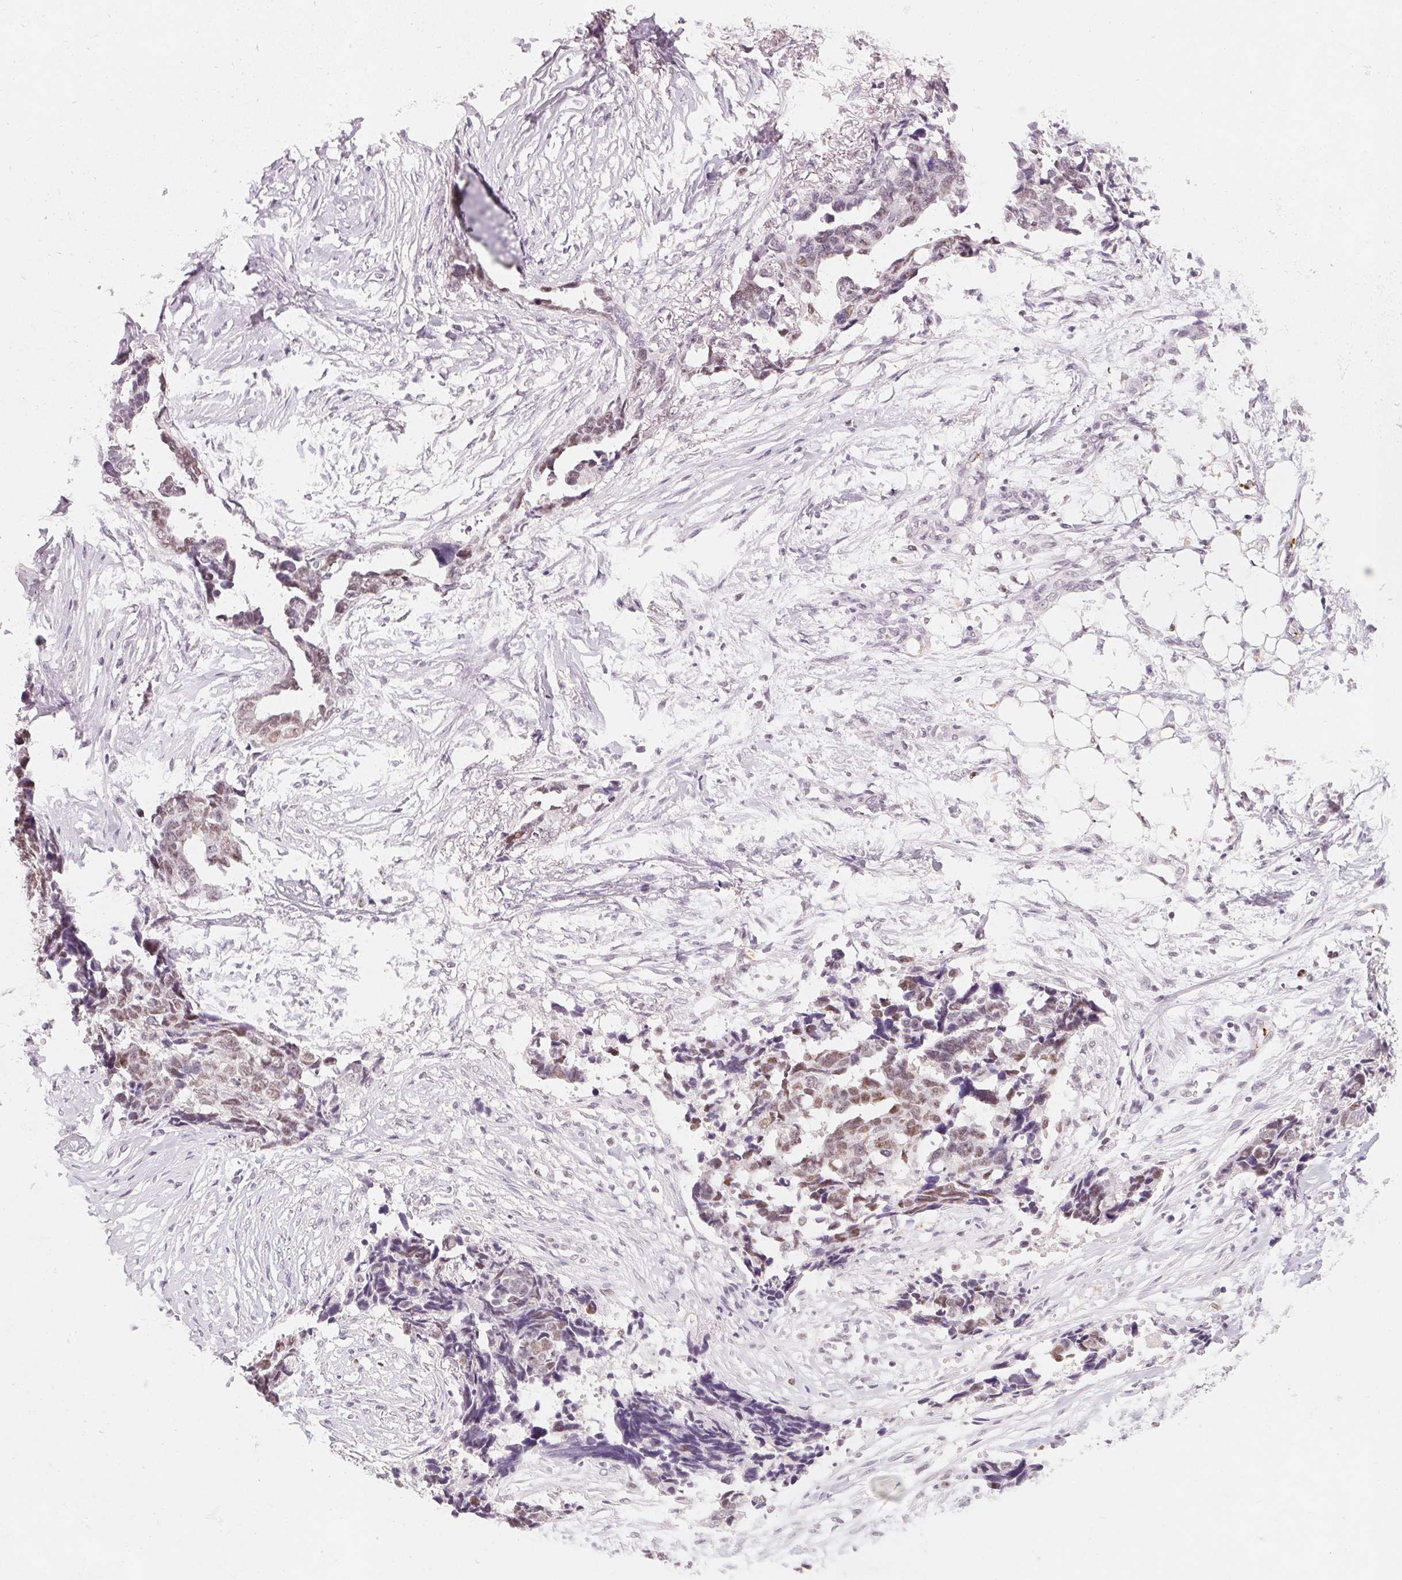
{"staining": {"intensity": "weak", "quantity": "25%-75%", "location": "nuclear"}, "tissue": "ovarian cancer", "cell_type": "Tumor cells", "image_type": "cancer", "snomed": [{"axis": "morphology", "description": "Cystadenocarcinoma, serous, NOS"}, {"axis": "topography", "description": "Ovary"}], "caption": "Immunohistochemical staining of ovarian cancer (serous cystadenocarcinoma) displays weak nuclear protein expression in about 25%-75% of tumor cells.", "gene": "ARHGAP22", "patient": {"sex": "female", "age": 69}}